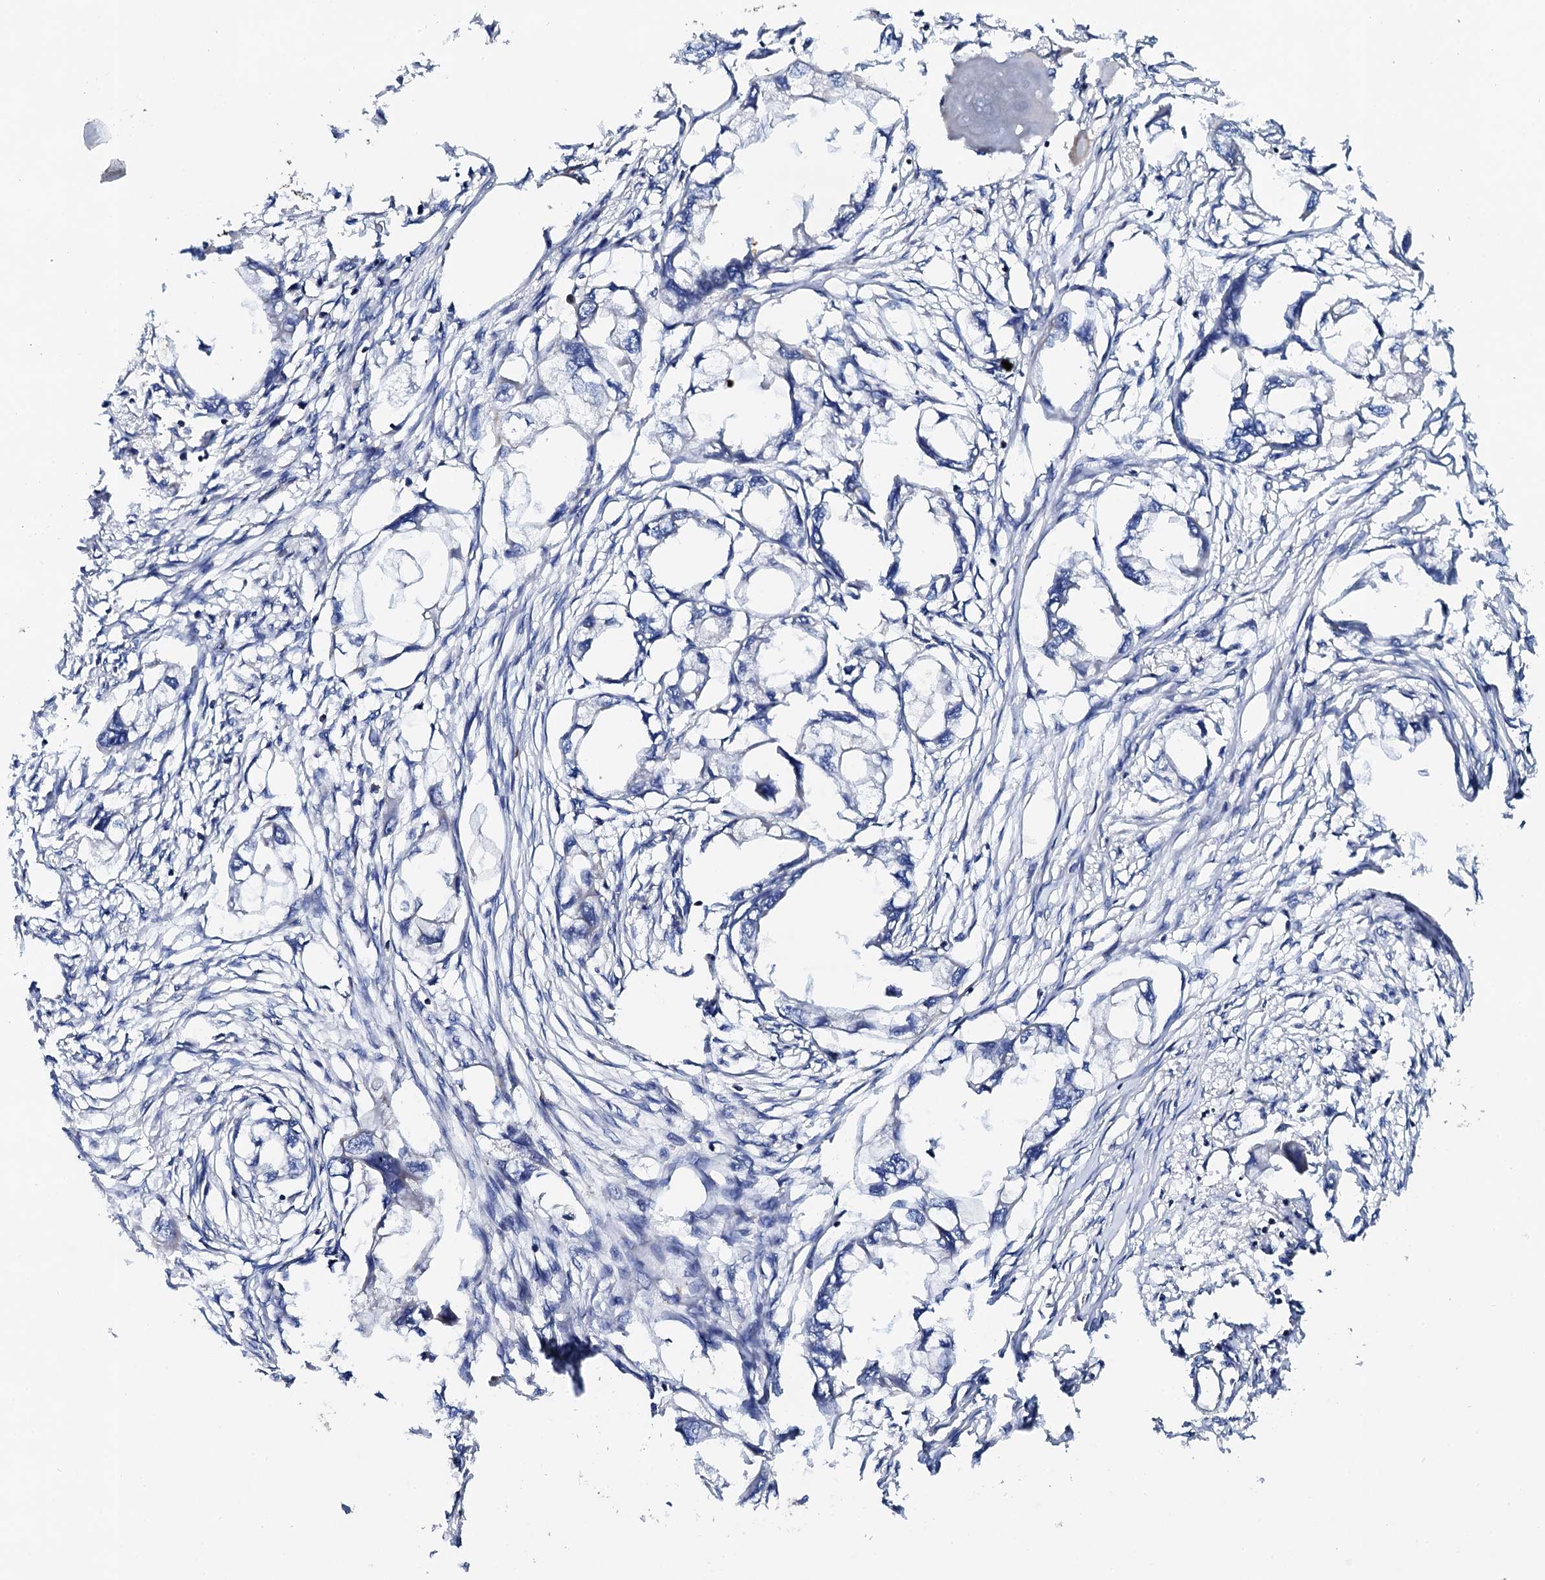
{"staining": {"intensity": "negative", "quantity": "none", "location": "none"}, "tissue": "endometrial cancer", "cell_type": "Tumor cells", "image_type": "cancer", "snomed": [{"axis": "morphology", "description": "Adenocarcinoma, NOS"}, {"axis": "morphology", "description": "Adenocarcinoma, metastatic, NOS"}, {"axis": "topography", "description": "Adipose tissue"}, {"axis": "topography", "description": "Endometrium"}], "caption": "The immunohistochemistry (IHC) micrograph has no significant expression in tumor cells of endometrial cancer (metastatic adenocarcinoma) tissue.", "gene": "COG4", "patient": {"sex": "female", "age": 67}}